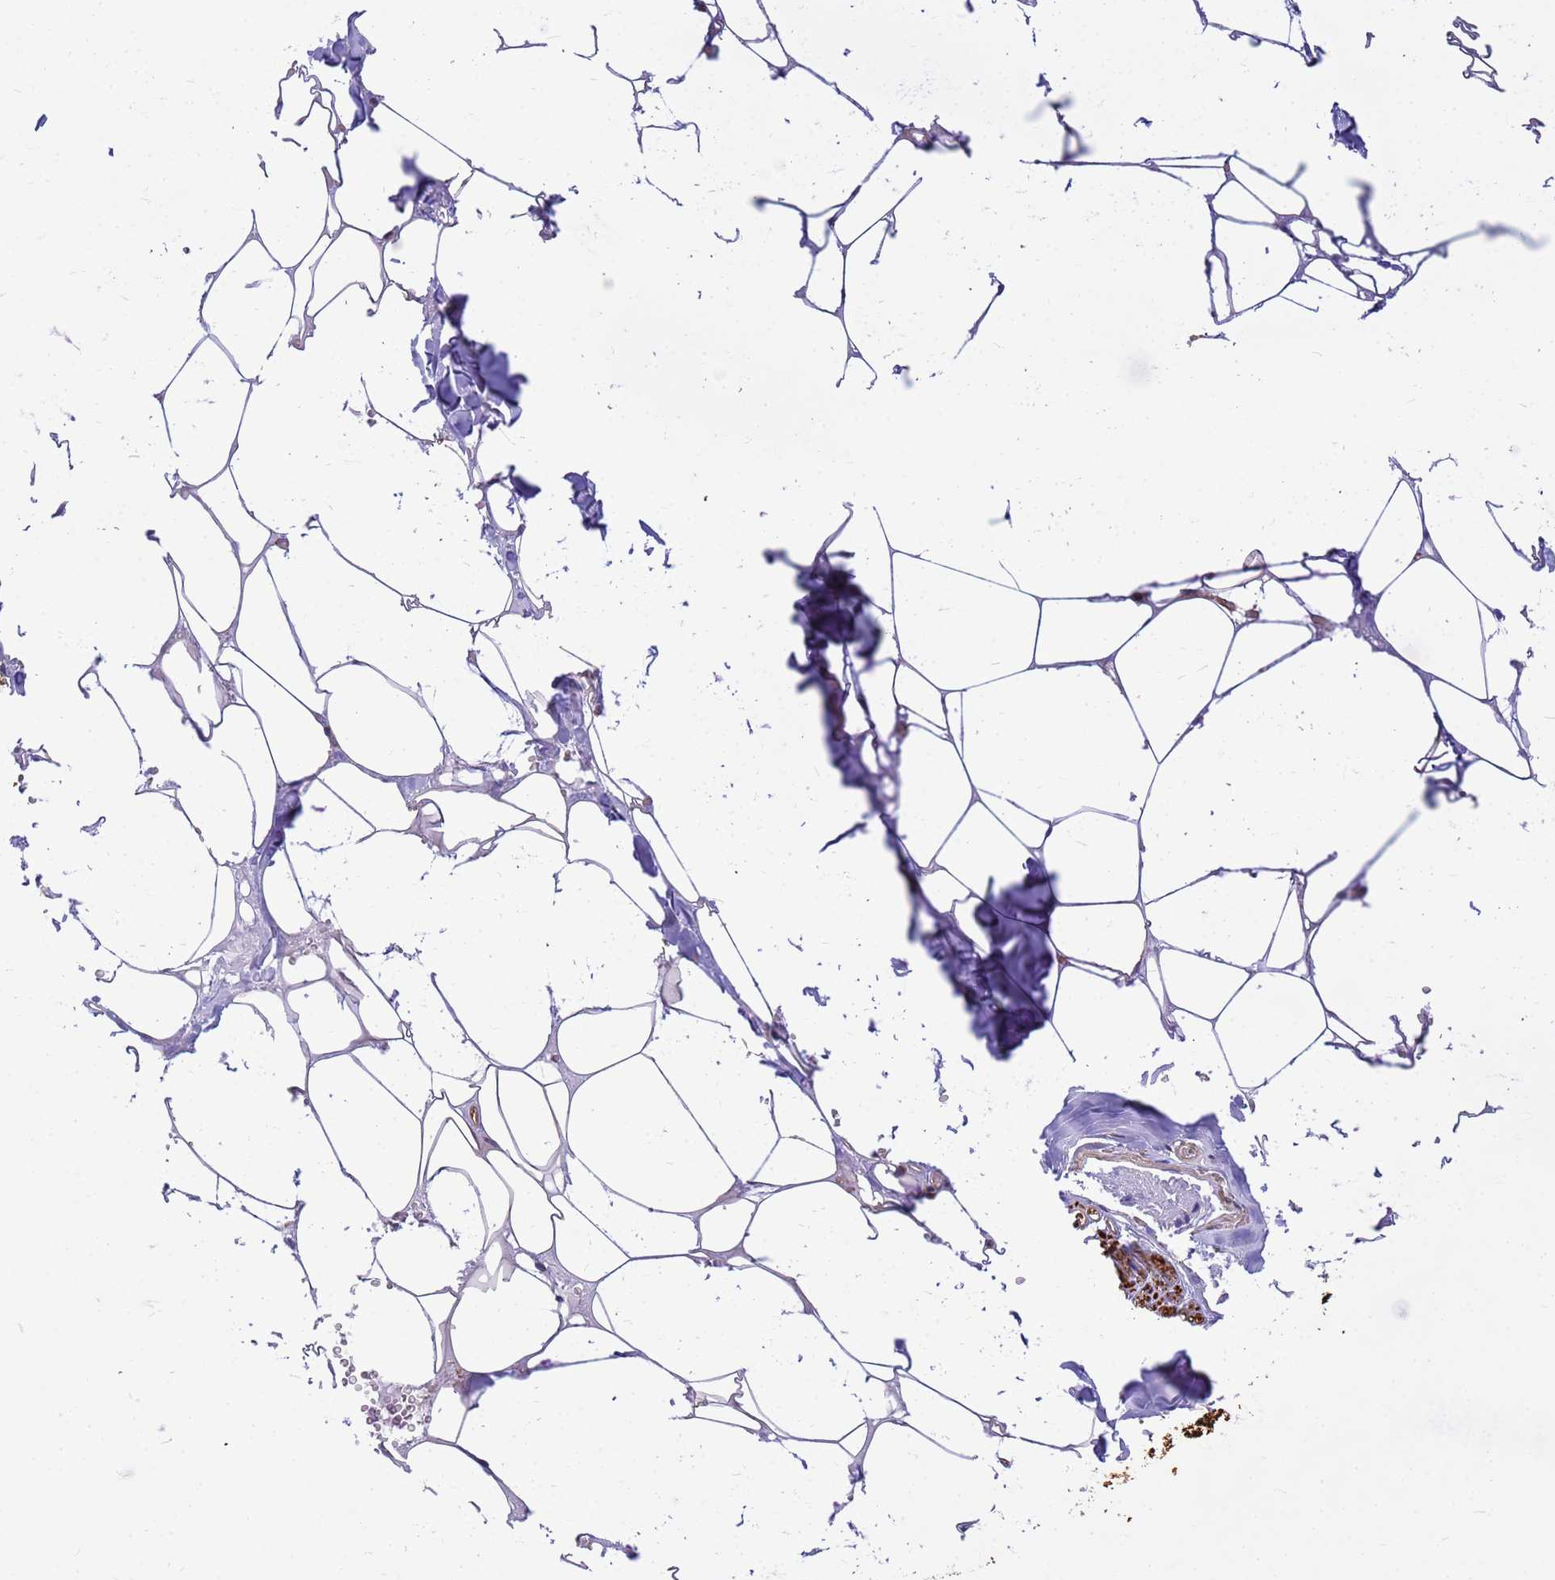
{"staining": {"intensity": "moderate", "quantity": "<25%", "location": "cytoplasmic/membranous"}, "tissue": "adipose tissue", "cell_type": "Adipocytes", "image_type": "normal", "snomed": [{"axis": "morphology", "description": "Normal tissue, NOS"}, {"axis": "topography", "description": "Salivary gland"}, {"axis": "topography", "description": "Peripheral nerve tissue"}], "caption": "Immunohistochemical staining of unremarkable adipose tissue reveals moderate cytoplasmic/membranous protein expression in approximately <25% of adipocytes.", "gene": "ENSG00000198211", "patient": {"sex": "male", "age": 38}}